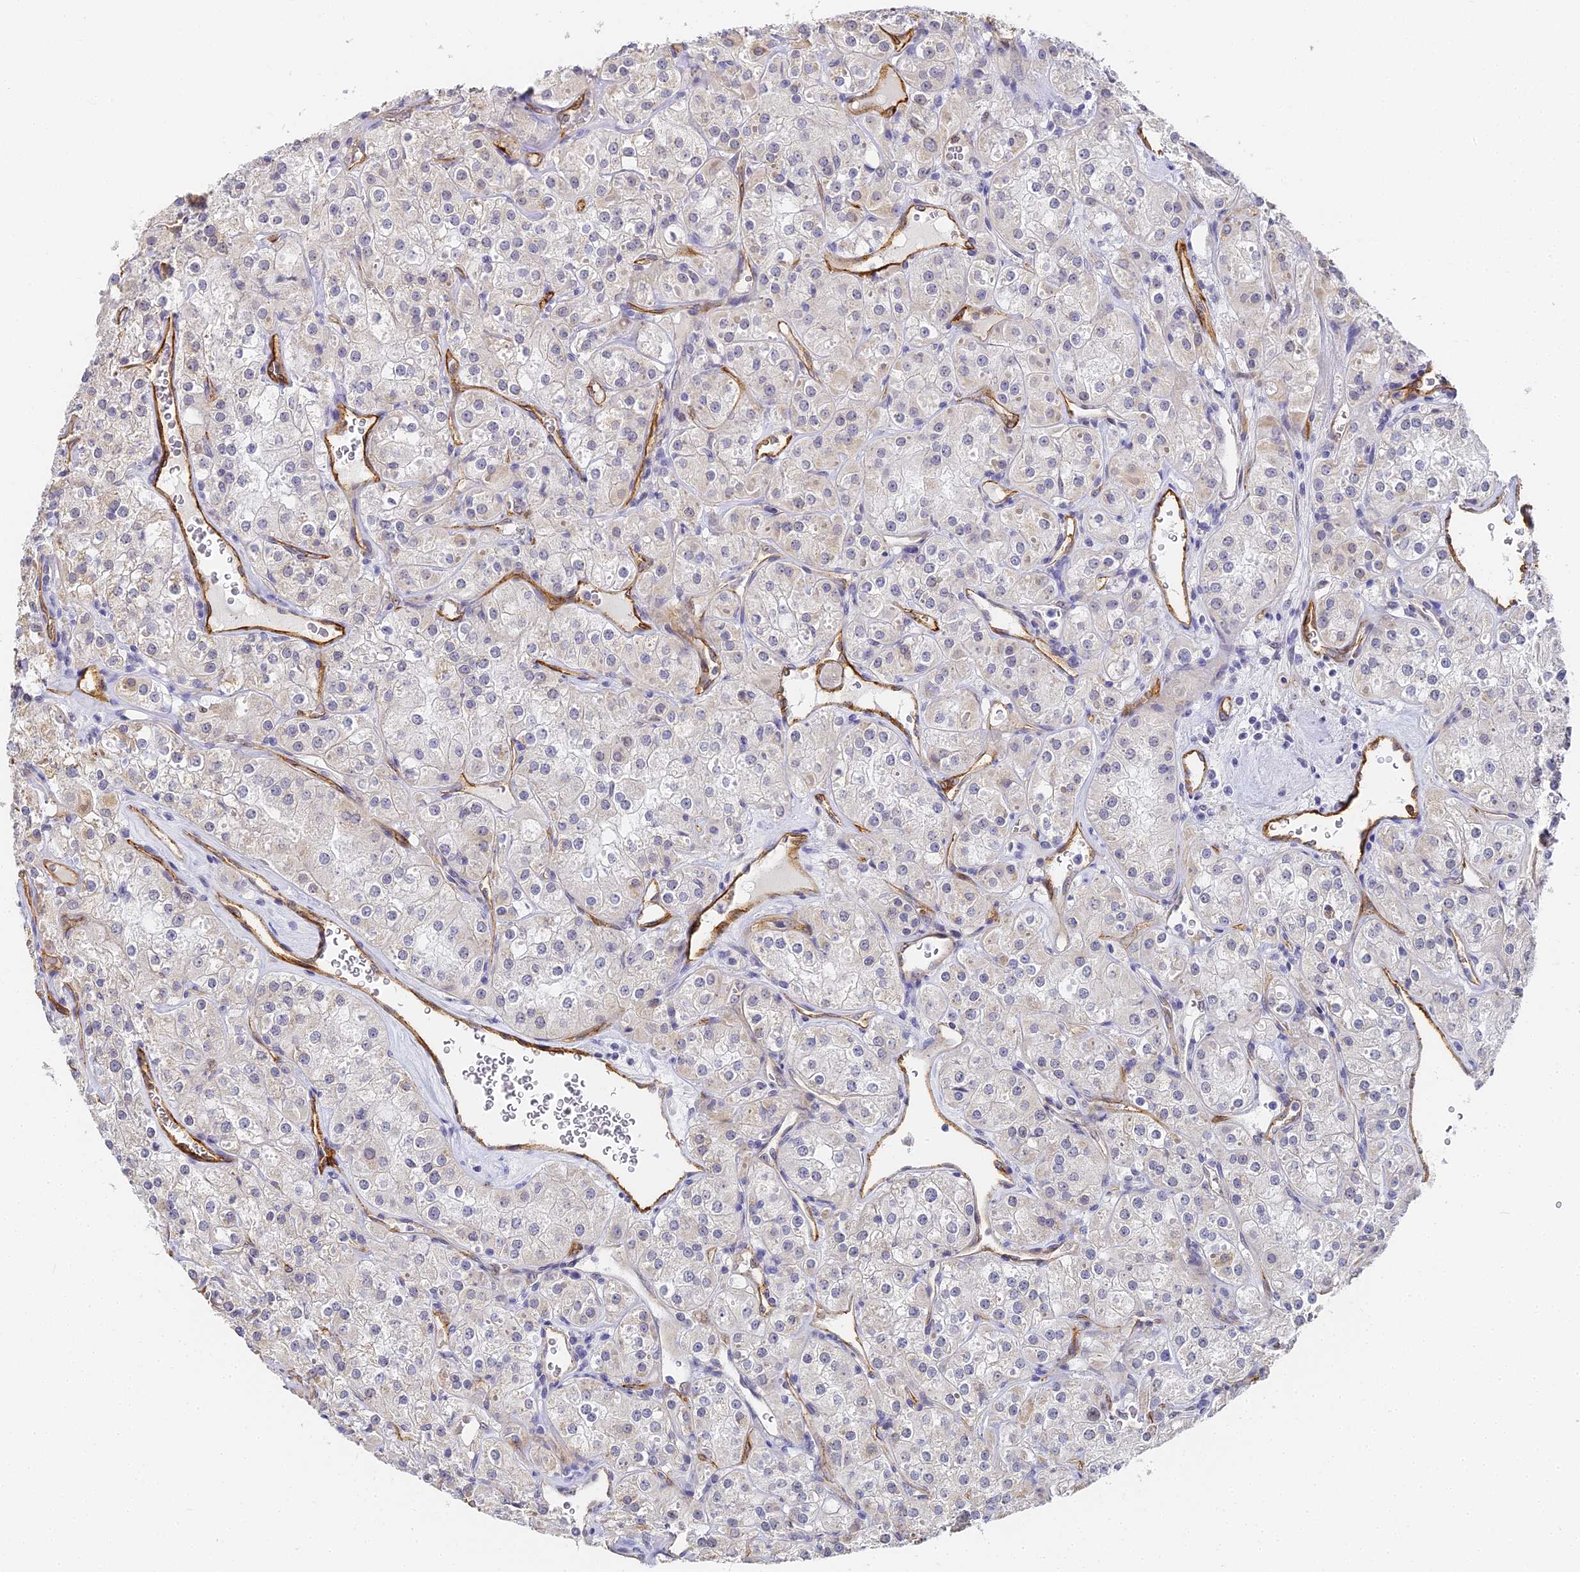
{"staining": {"intensity": "negative", "quantity": "none", "location": "none"}, "tissue": "renal cancer", "cell_type": "Tumor cells", "image_type": "cancer", "snomed": [{"axis": "morphology", "description": "Adenocarcinoma, NOS"}, {"axis": "topography", "description": "Kidney"}], "caption": "High magnification brightfield microscopy of renal cancer (adenocarcinoma) stained with DAB (3,3'-diaminobenzidine) (brown) and counterstained with hematoxylin (blue): tumor cells show no significant expression.", "gene": "GJA1", "patient": {"sex": "male", "age": 77}}